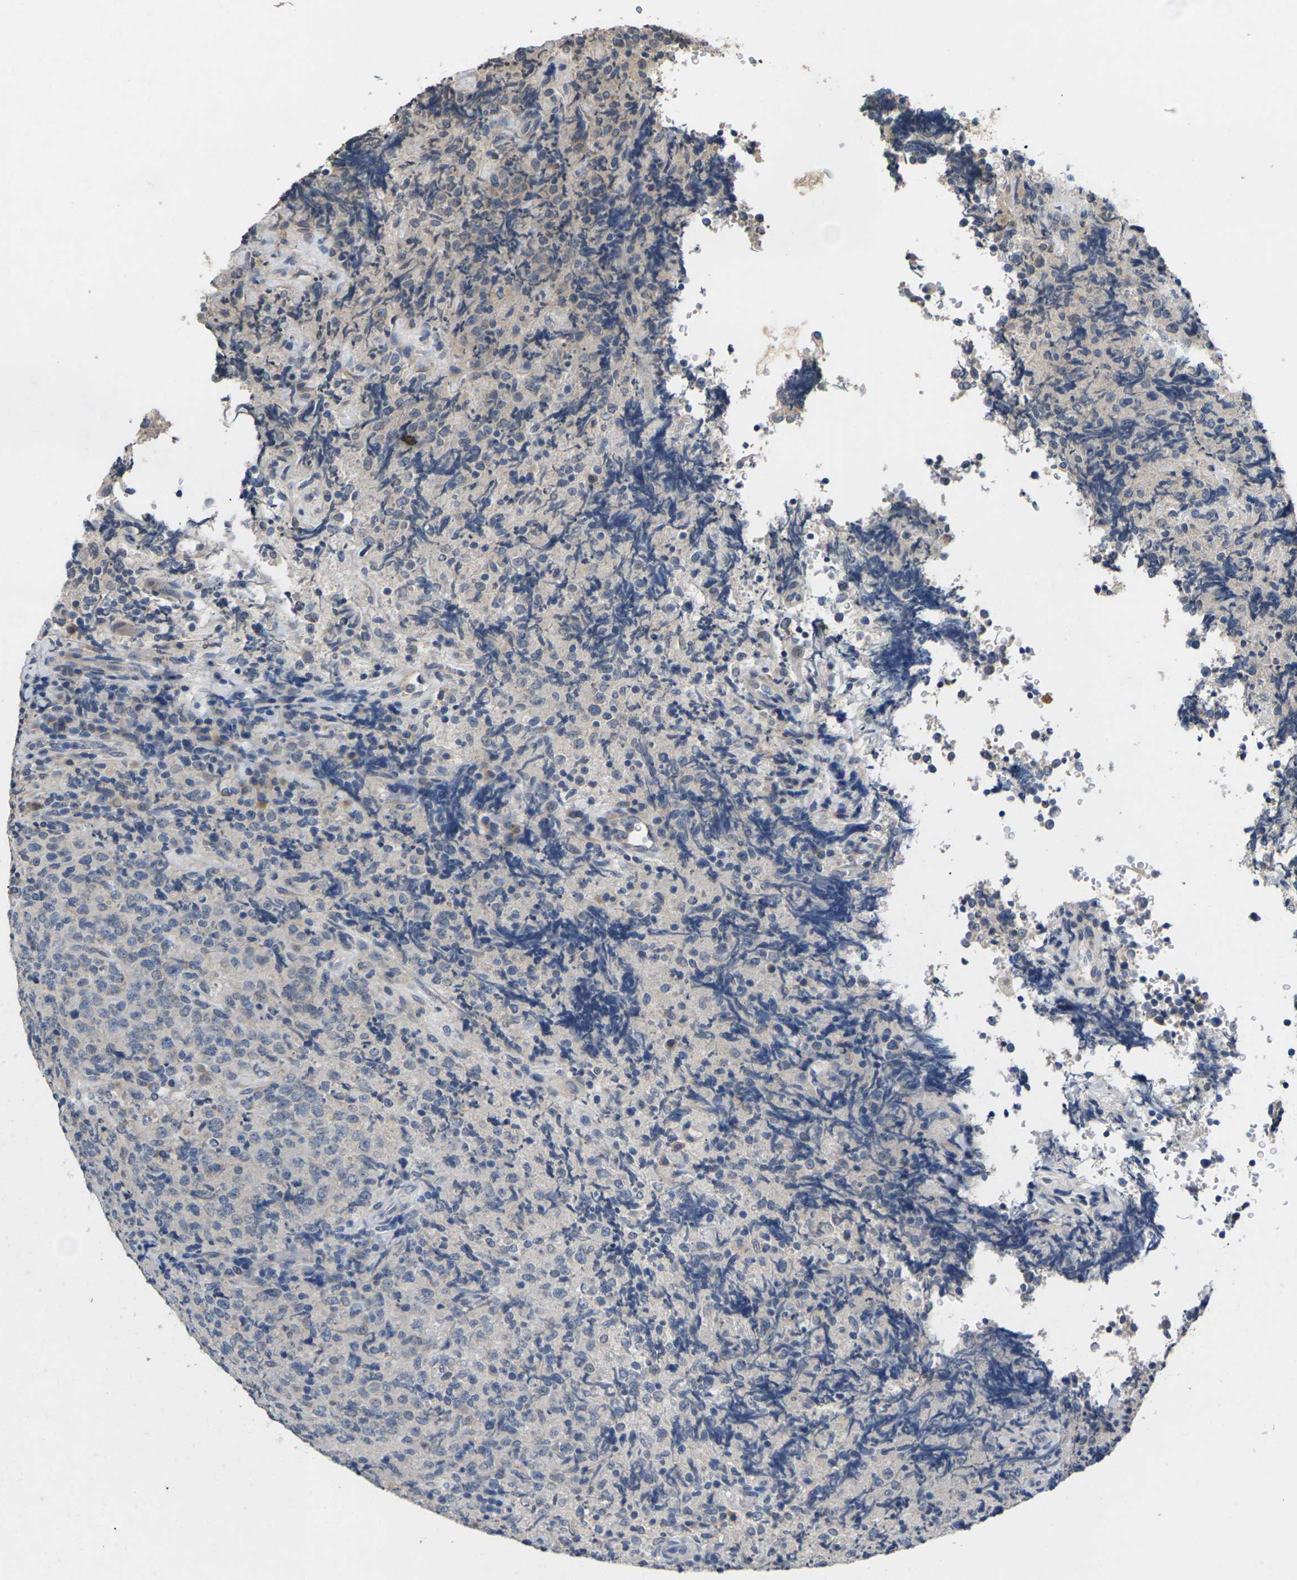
{"staining": {"intensity": "negative", "quantity": "none", "location": "none"}, "tissue": "lymphoma", "cell_type": "Tumor cells", "image_type": "cancer", "snomed": [{"axis": "morphology", "description": "Malignant lymphoma, non-Hodgkin's type, High grade"}, {"axis": "topography", "description": "Tonsil"}], "caption": "A high-resolution image shows immunohistochemistry (IHC) staining of lymphoma, which demonstrates no significant positivity in tumor cells.", "gene": "SLC2A2", "patient": {"sex": "female", "age": 36}}